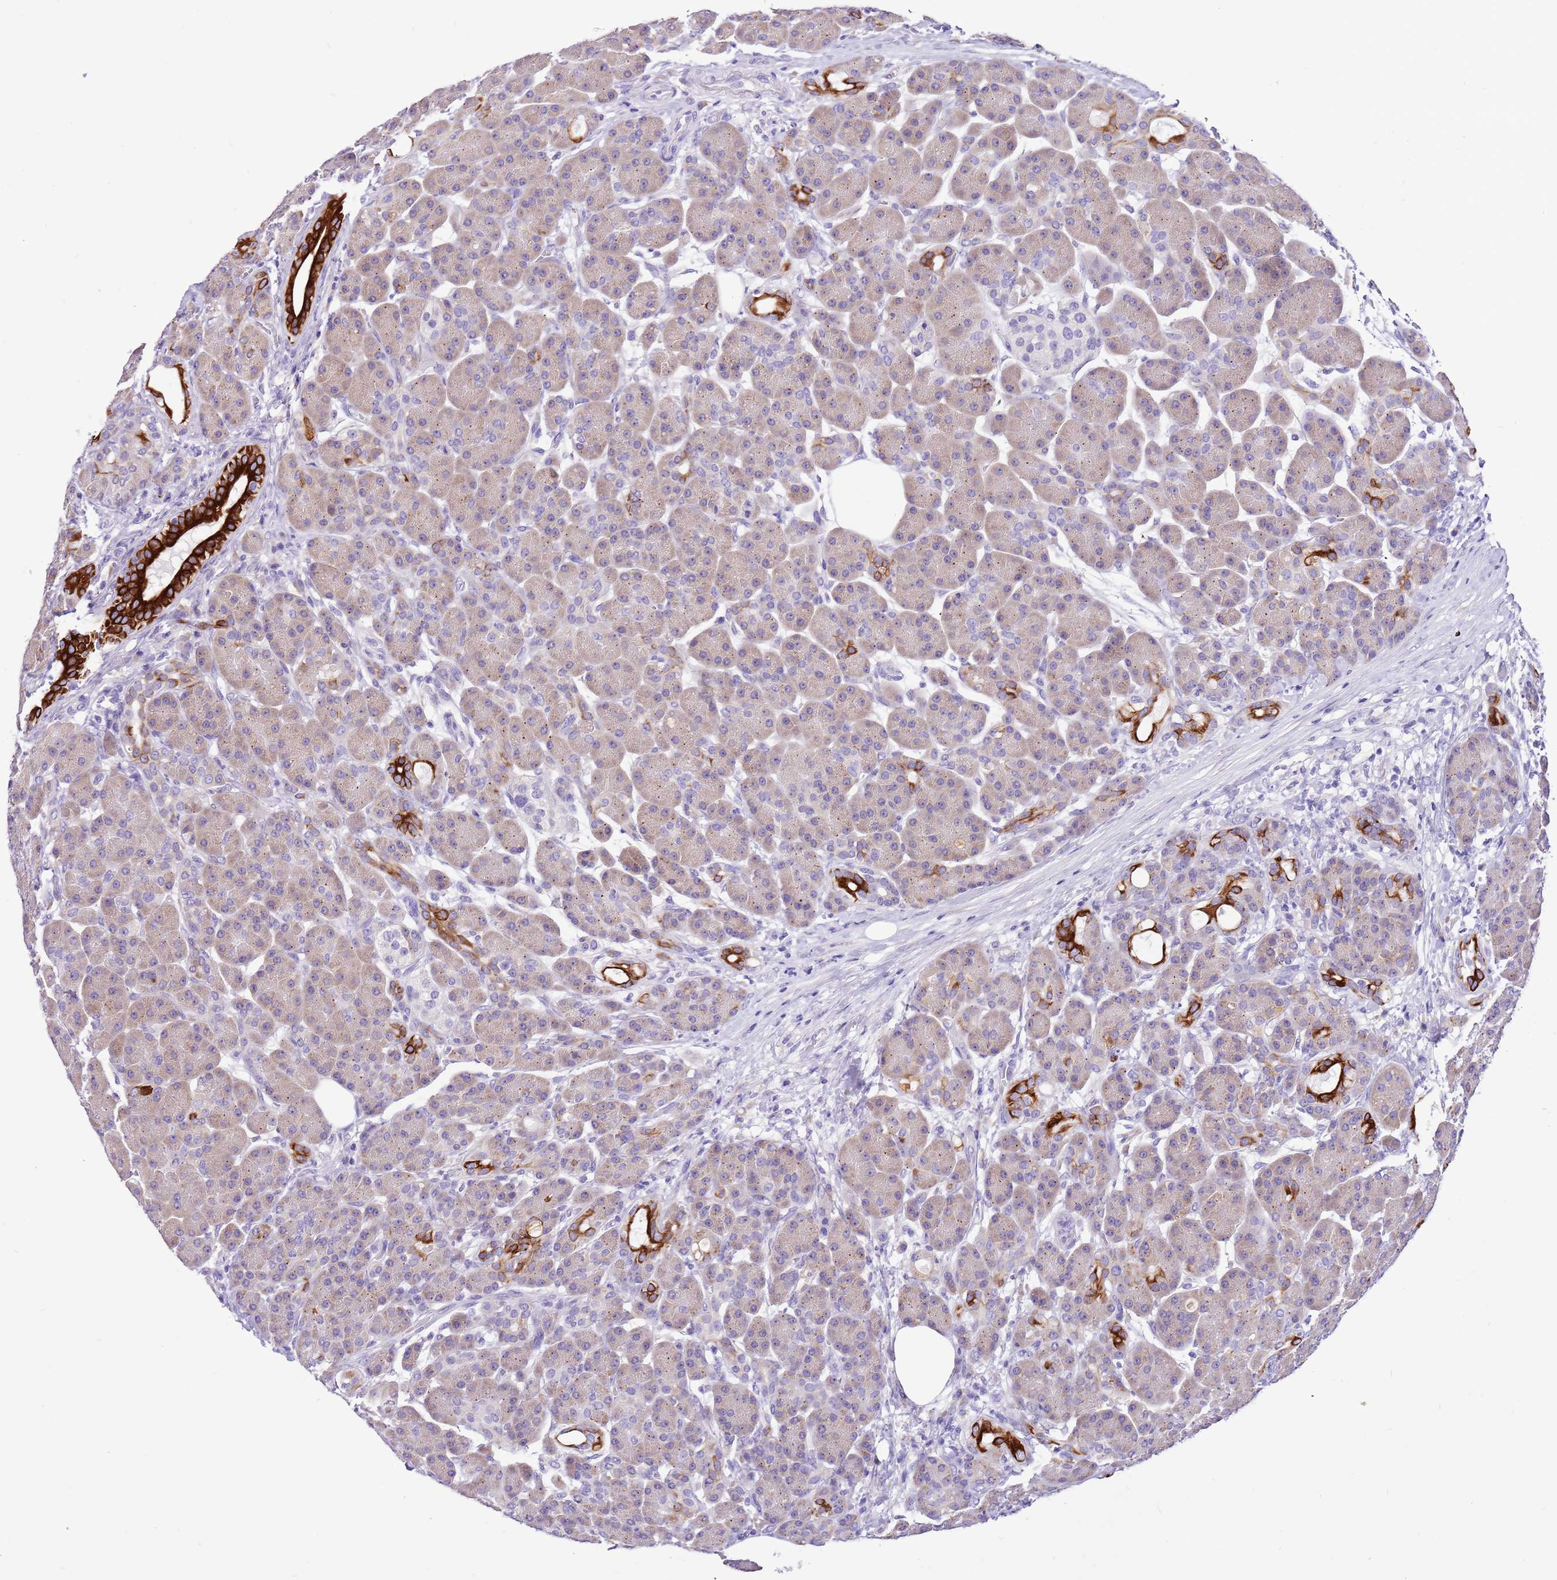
{"staining": {"intensity": "weak", "quantity": ">75%", "location": "cytoplasmic/membranous"}, "tissue": "pancreas", "cell_type": "Exocrine glandular cells", "image_type": "normal", "snomed": [{"axis": "morphology", "description": "Normal tissue, NOS"}, {"axis": "topography", "description": "Pancreas"}], "caption": "Unremarkable pancreas displays weak cytoplasmic/membranous staining in approximately >75% of exocrine glandular cells.", "gene": "R3HDM4", "patient": {"sex": "male", "age": 63}}